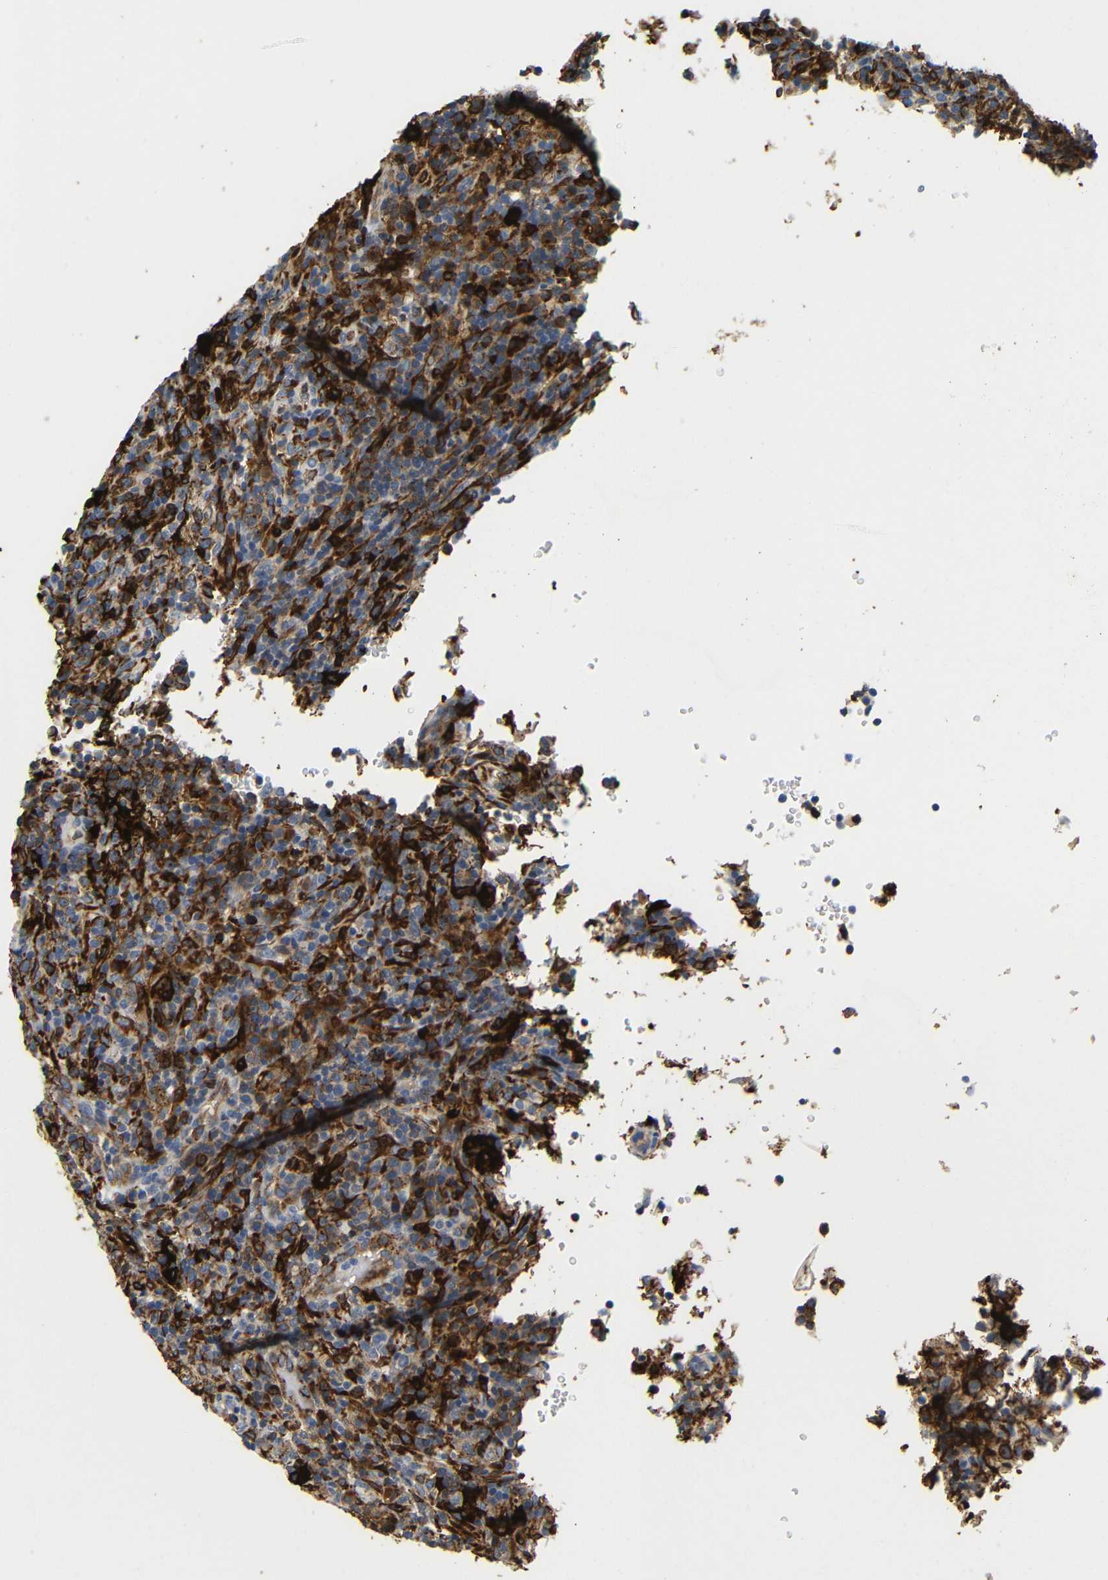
{"staining": {"intensity": "strong", "quantity": ">75%", "location": "cytoplasmic/membranous"}, "tissue": "lymphoma", "cell_type": "Tumor cells", "image_type": "cancer", "snomed": [{"axis": "morphology", "description": "Malignant lymphoma, non-Hodgkin's type, High grade"}, {"axis": "topography", "description": "Lymph node"}], "caption": "An image of human lymphoma stained for a protein shows strong cytoplasmic/membranous brown staining in tumor cells. Nuclei are stained in blue.", "gene": "HLA-DQB1", "patient": {"sex": "female", "age": 76}}